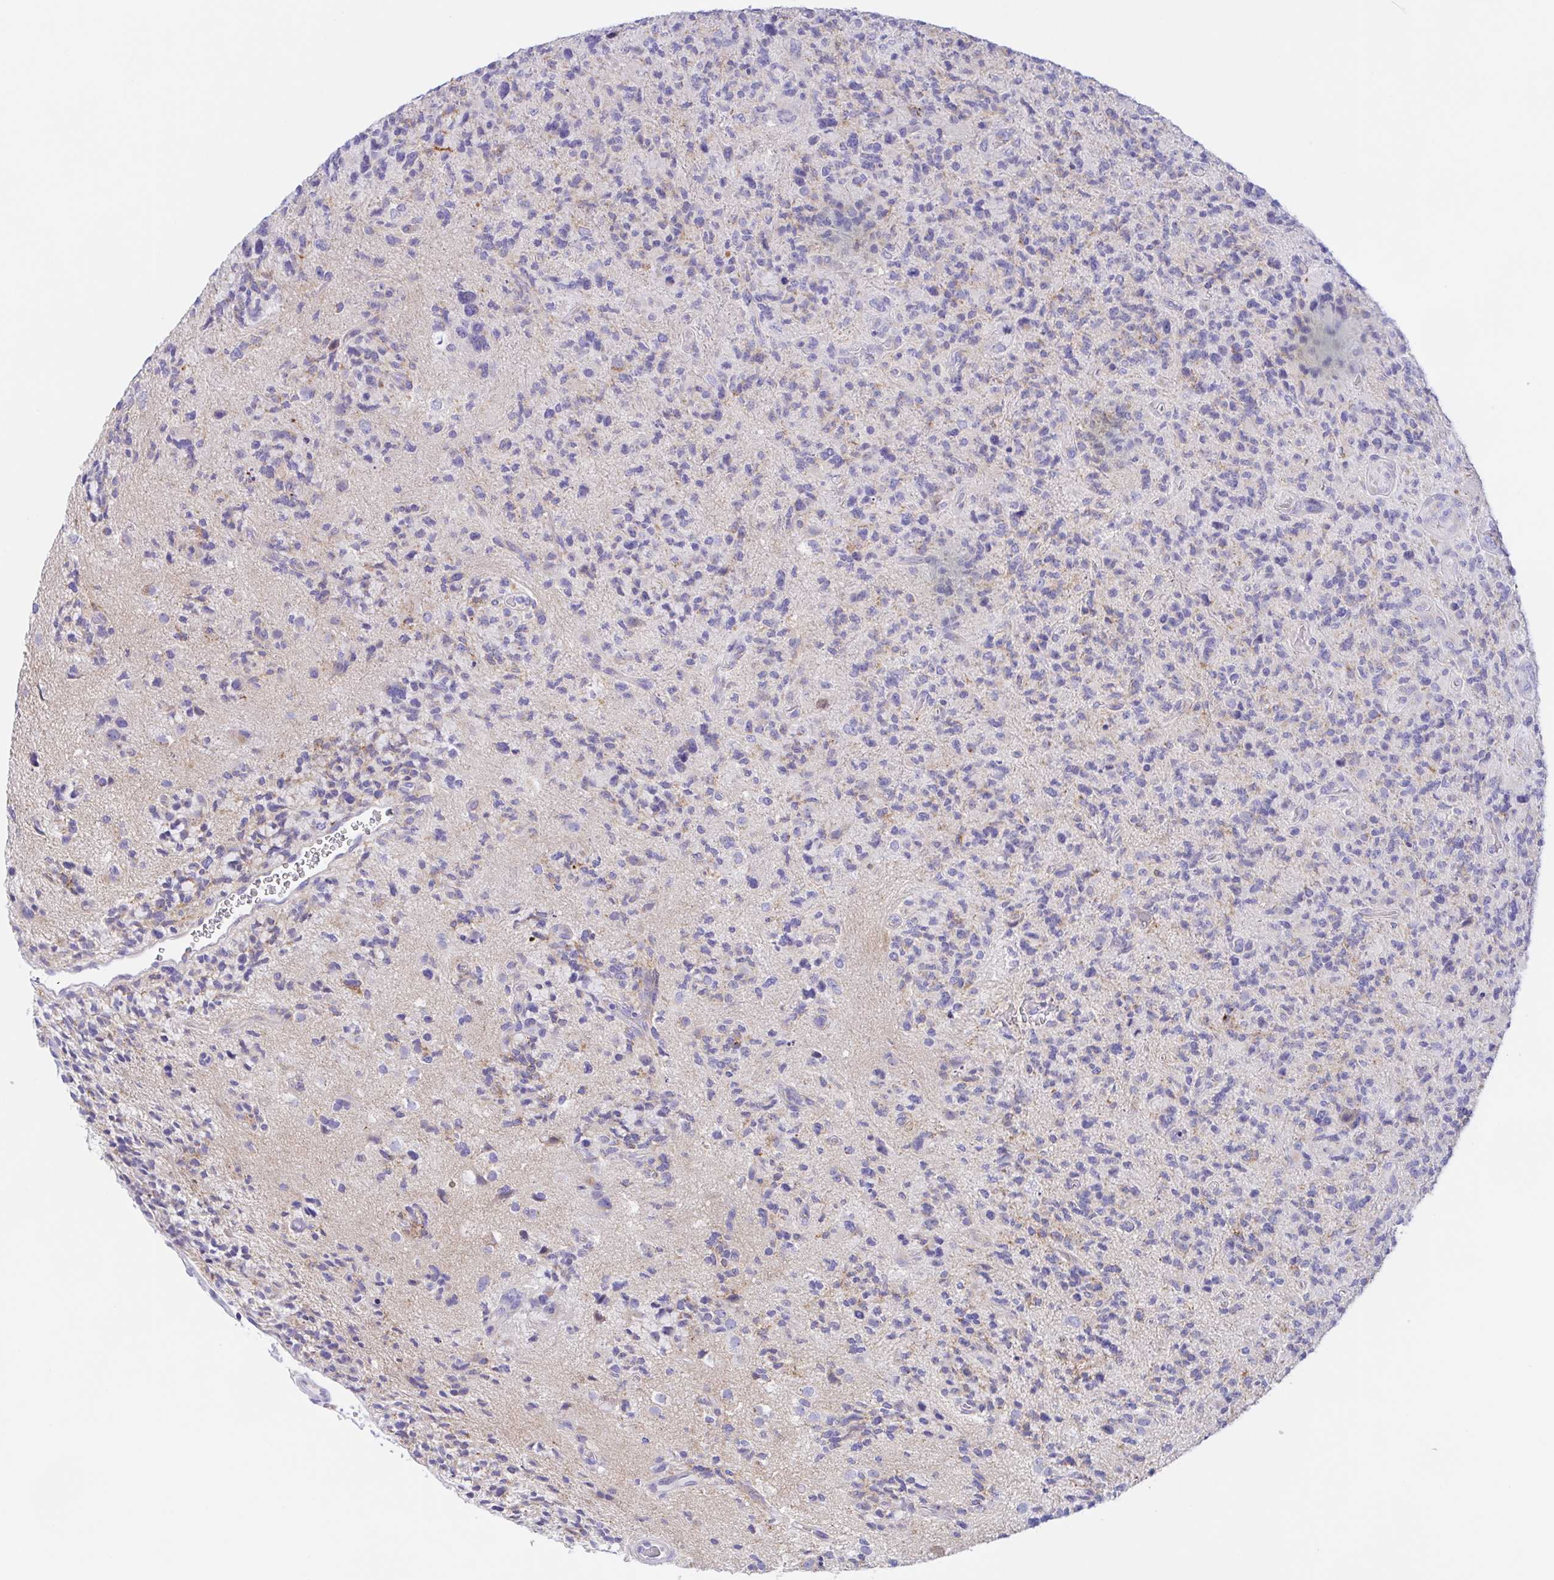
{"staining": {"intensity": "negative", "quantity": "none", "location": "none"}, "tissue": "glioma", "cell_type": "Tumor cells", "image_type": "cancer", "snomed": [{"axis": "morphology", "description": "Glioma, malignant, High grade"}, {"axis": "topography", "description": "Brain"}], "caption": "Malignant high-grade glioma was stained to show a protein in brown. There is no significant staining in tumor cells.", "gene": "SCG3", "patient": {"sex": "female", "age": 71}}